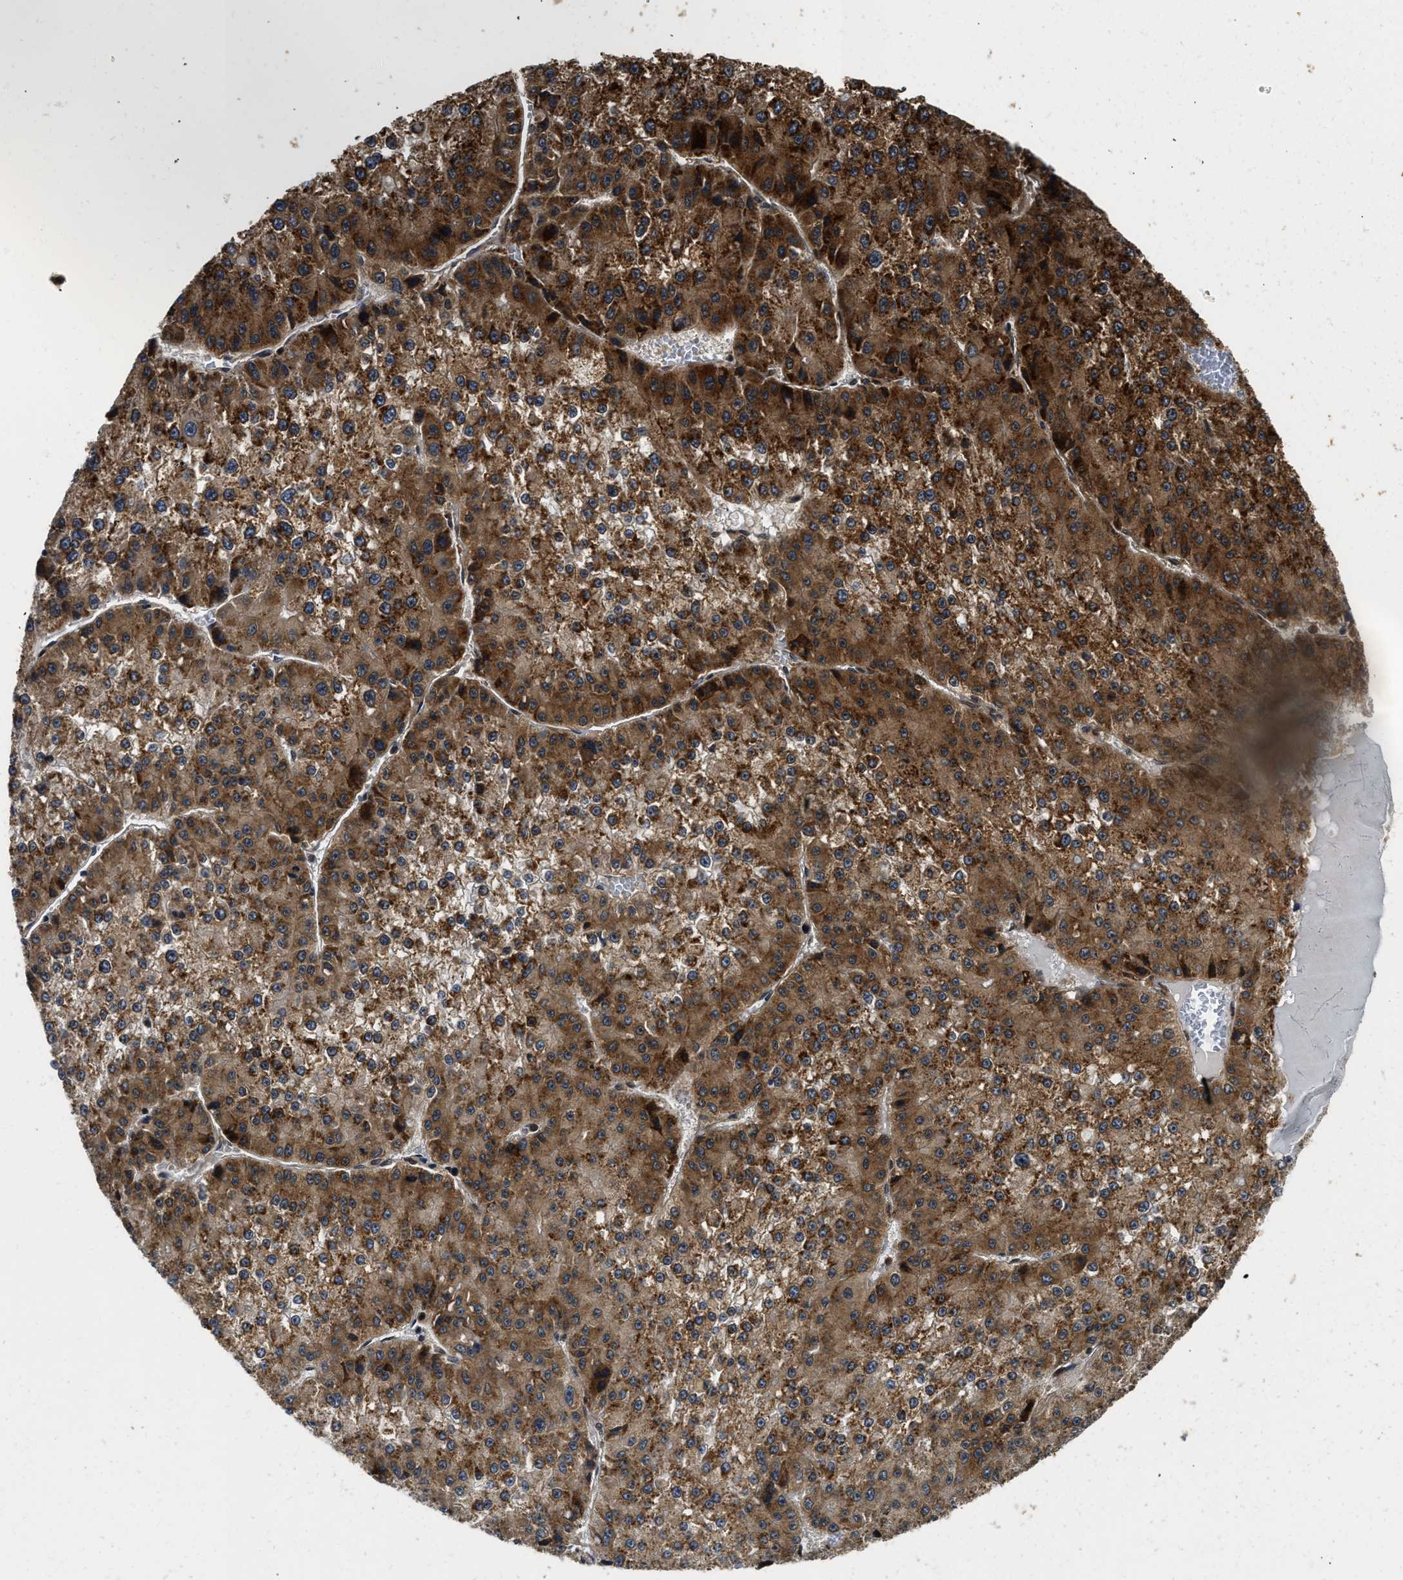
{"staining": {"intensity": "strong", "quantity": ">75%", "location": "cytoplasmic/membranous"}, "tissue": "liver cancer", "cell_type": "Tumor cells", "image_type": "cancer", "snomed": [{"axis": "morphology", "description": "Carcinoma, Hepatocellular, NOS"}, {"axis": "topography", "description": "Liver"}], "caption": "Immunohistochemistry image of neoplastic tissue: human hepatocellular carcinoma (liver) stained using immunohistochemistry displays high levels of strong protein expression localized specifically in the cytoplasmic/membranous of tumor cells, appearing as a cytoplasmic/membranous brown color.", "gene": "ADSL", "patient": {"sex": "female", "age": 73}}